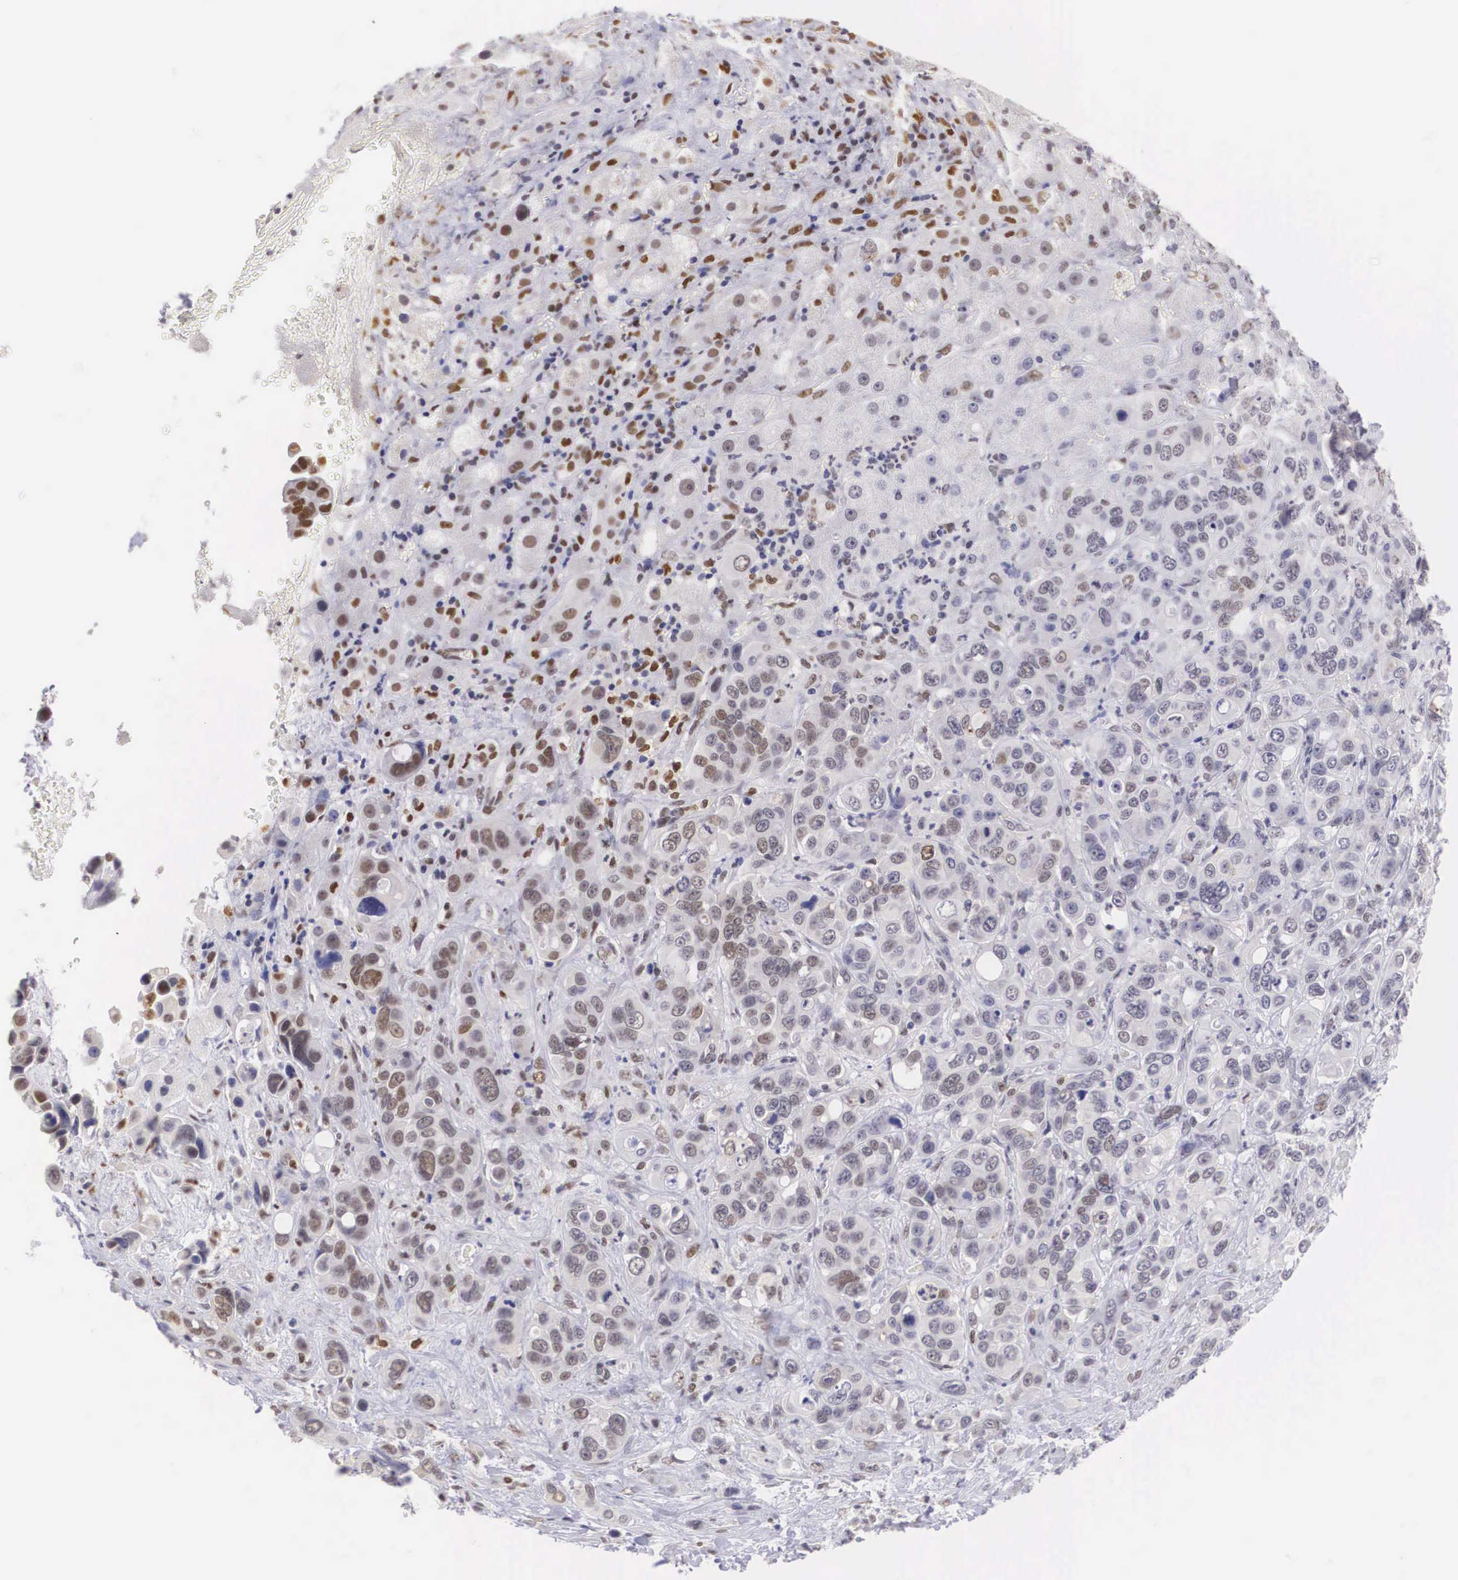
{"staining": {"intensity": "moderate", "quantity": ">75%", "location": "nuclear"}, "tissue": "liver cancer", "cell_type": "Tumor cells", "image_type": "cancer", "snomed": [{"axis": "morphology", "description": "Cholangiocarcinoma"}, {"axis": "topography", "description": "Liver"}], "caption": "Immunohistochemistry (IHC) staining of liver cancer, which shows medium levels of moderate nuclear staining in about >75% of tumor cells indicating moderate nuclear protein positivity. The staining was performed using DAB (brown) for protein detection and nuclei were counterstained in hematoxylin (blue).", "gene": "ETV6", "patient": {"sex": "female", "age": 79}}